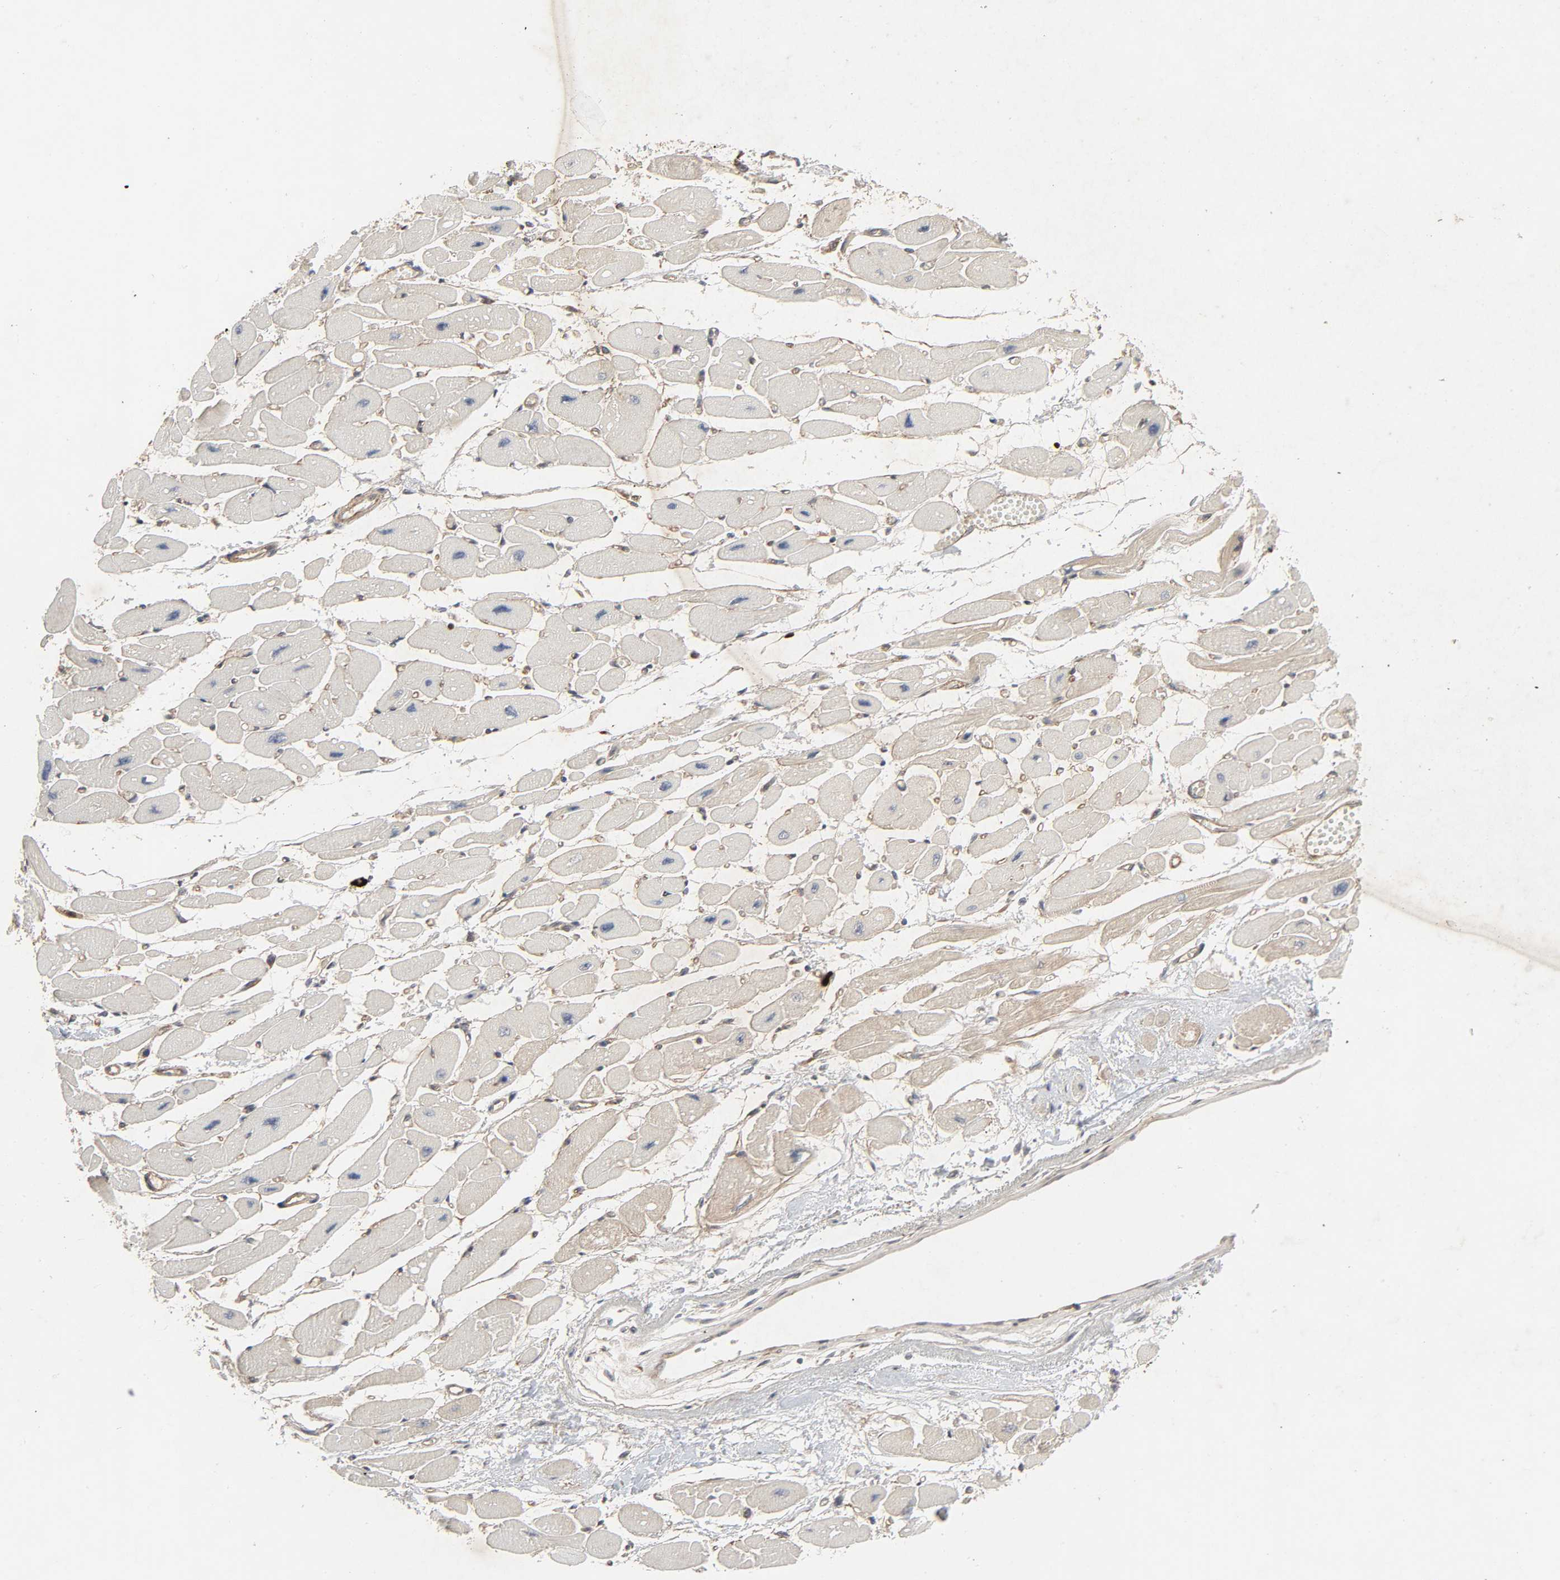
{"staining": {"intensity": "negative", "quantity": "none", "location": "none"}, "tissue": "heart muscle", "cell_type": "Cardiomyocytes", "image_type": "normal", "snomed": [{"axis": "morphology", "description": "Normal tissue, NOS"}, {"axis": "topography", "description": "Heart"}], "caption": "Immunohistochemistry (IHC) micrograph of unremarkable heart muscle: human heart muscle stained with DAB reveals no significant protein positivity in cardiomyocytes. (Brightfield microscopy of DAB (3,3'-diaminobenzidine) immunohistochemistry at high magnification).", "gene": "ADCY4", "patient": {"sex": "female", "age": 54}}